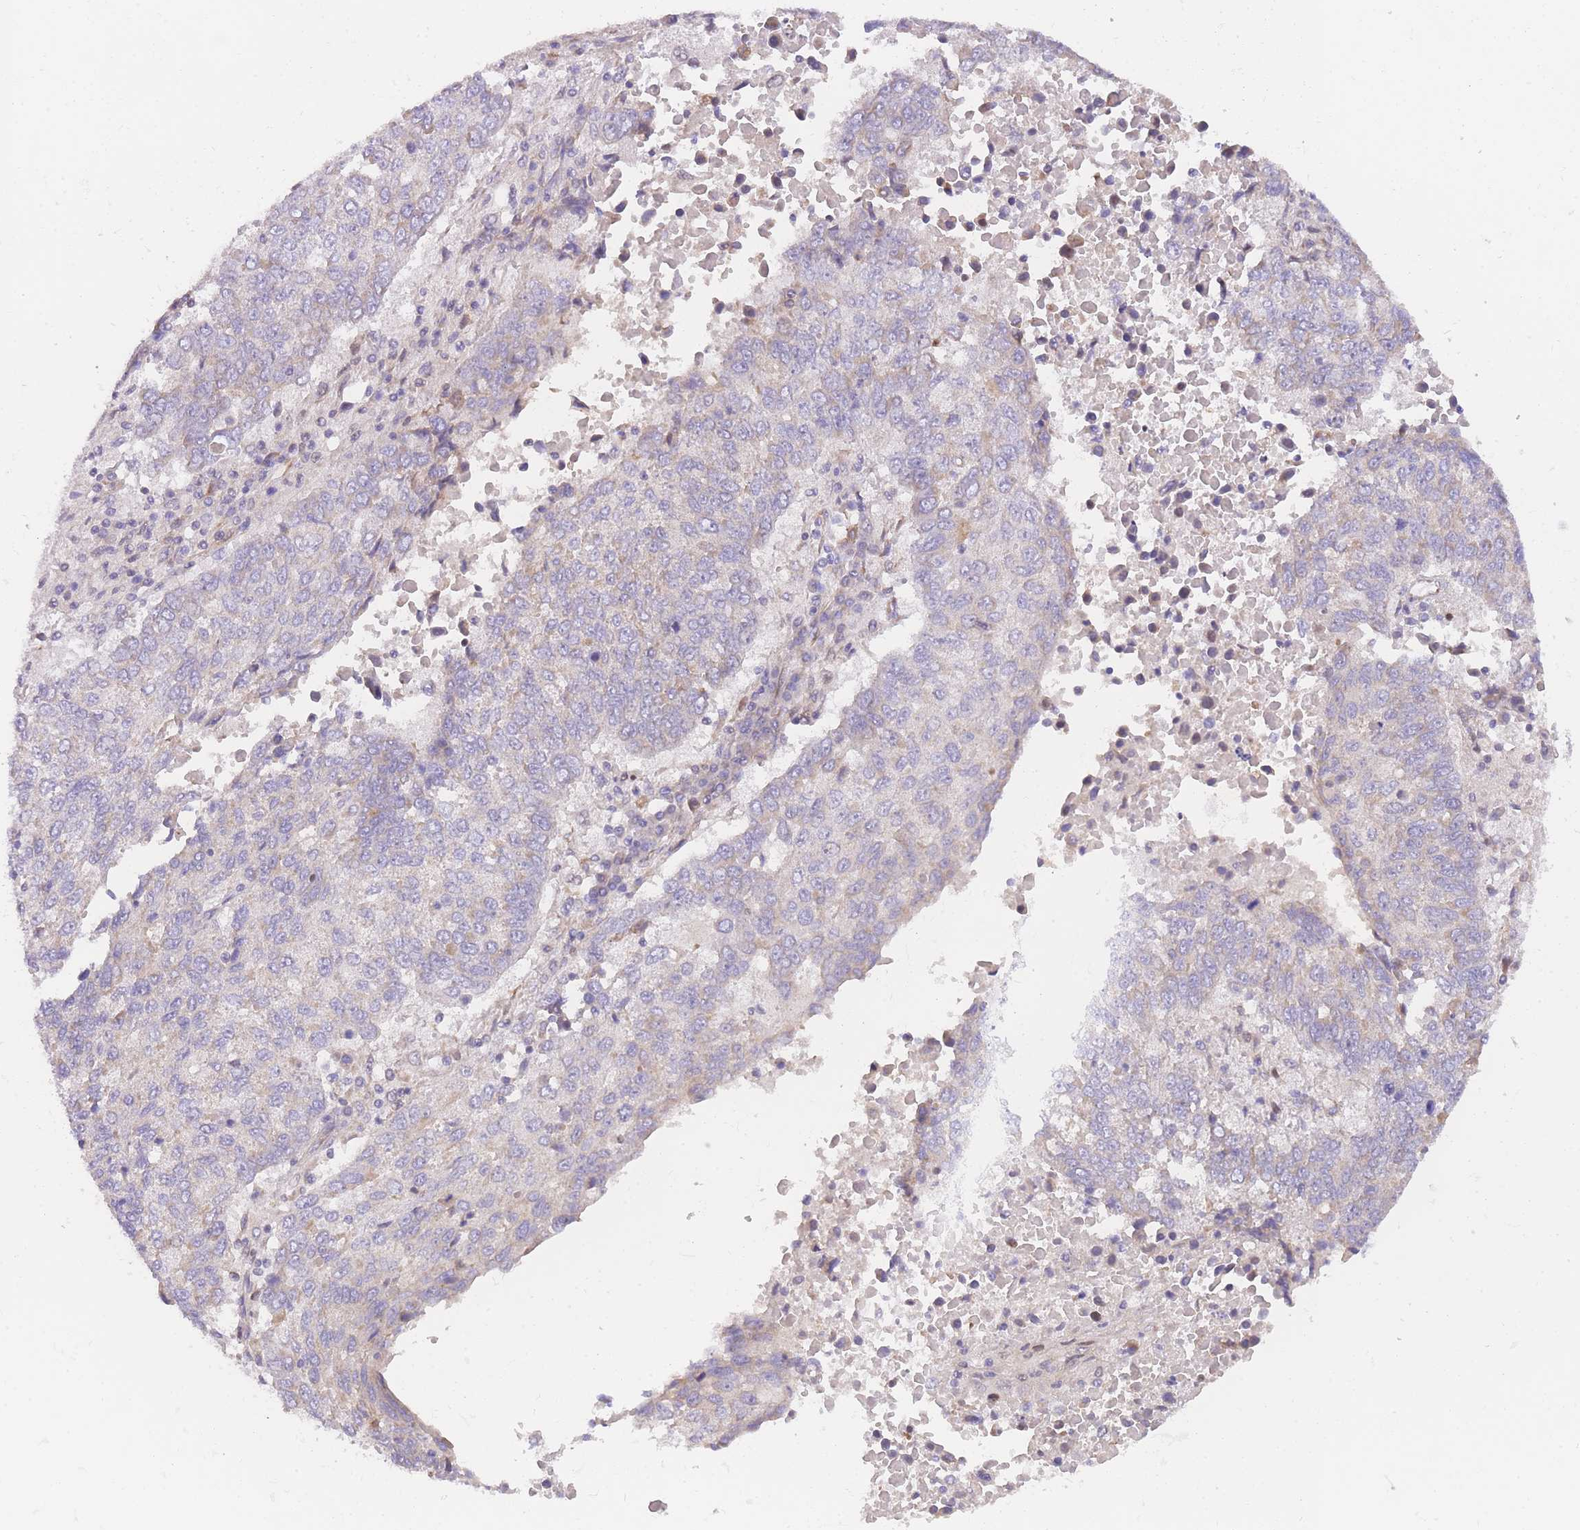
{"staining": {"intensity": "negative", "quantity": "none", "location": "none"}, "tissue": "lung cancer", "cell_type": "Tumor cells", "image_type": "cancer", "snomed": [{"axis": "morphology", "description": "Squamous cell carcinoma, NOS"}, {"axis": "topography", "description": "Lung"}], "caption": "DAB (3,3'-diaminobenzidine) immunohistochemical staining of human squamous cell carcinoma (lung) demonstrates no significant positivity in tumor cells.", "gene": "TOPAZ1", "patient": {"sex": "male", "age": 73}}